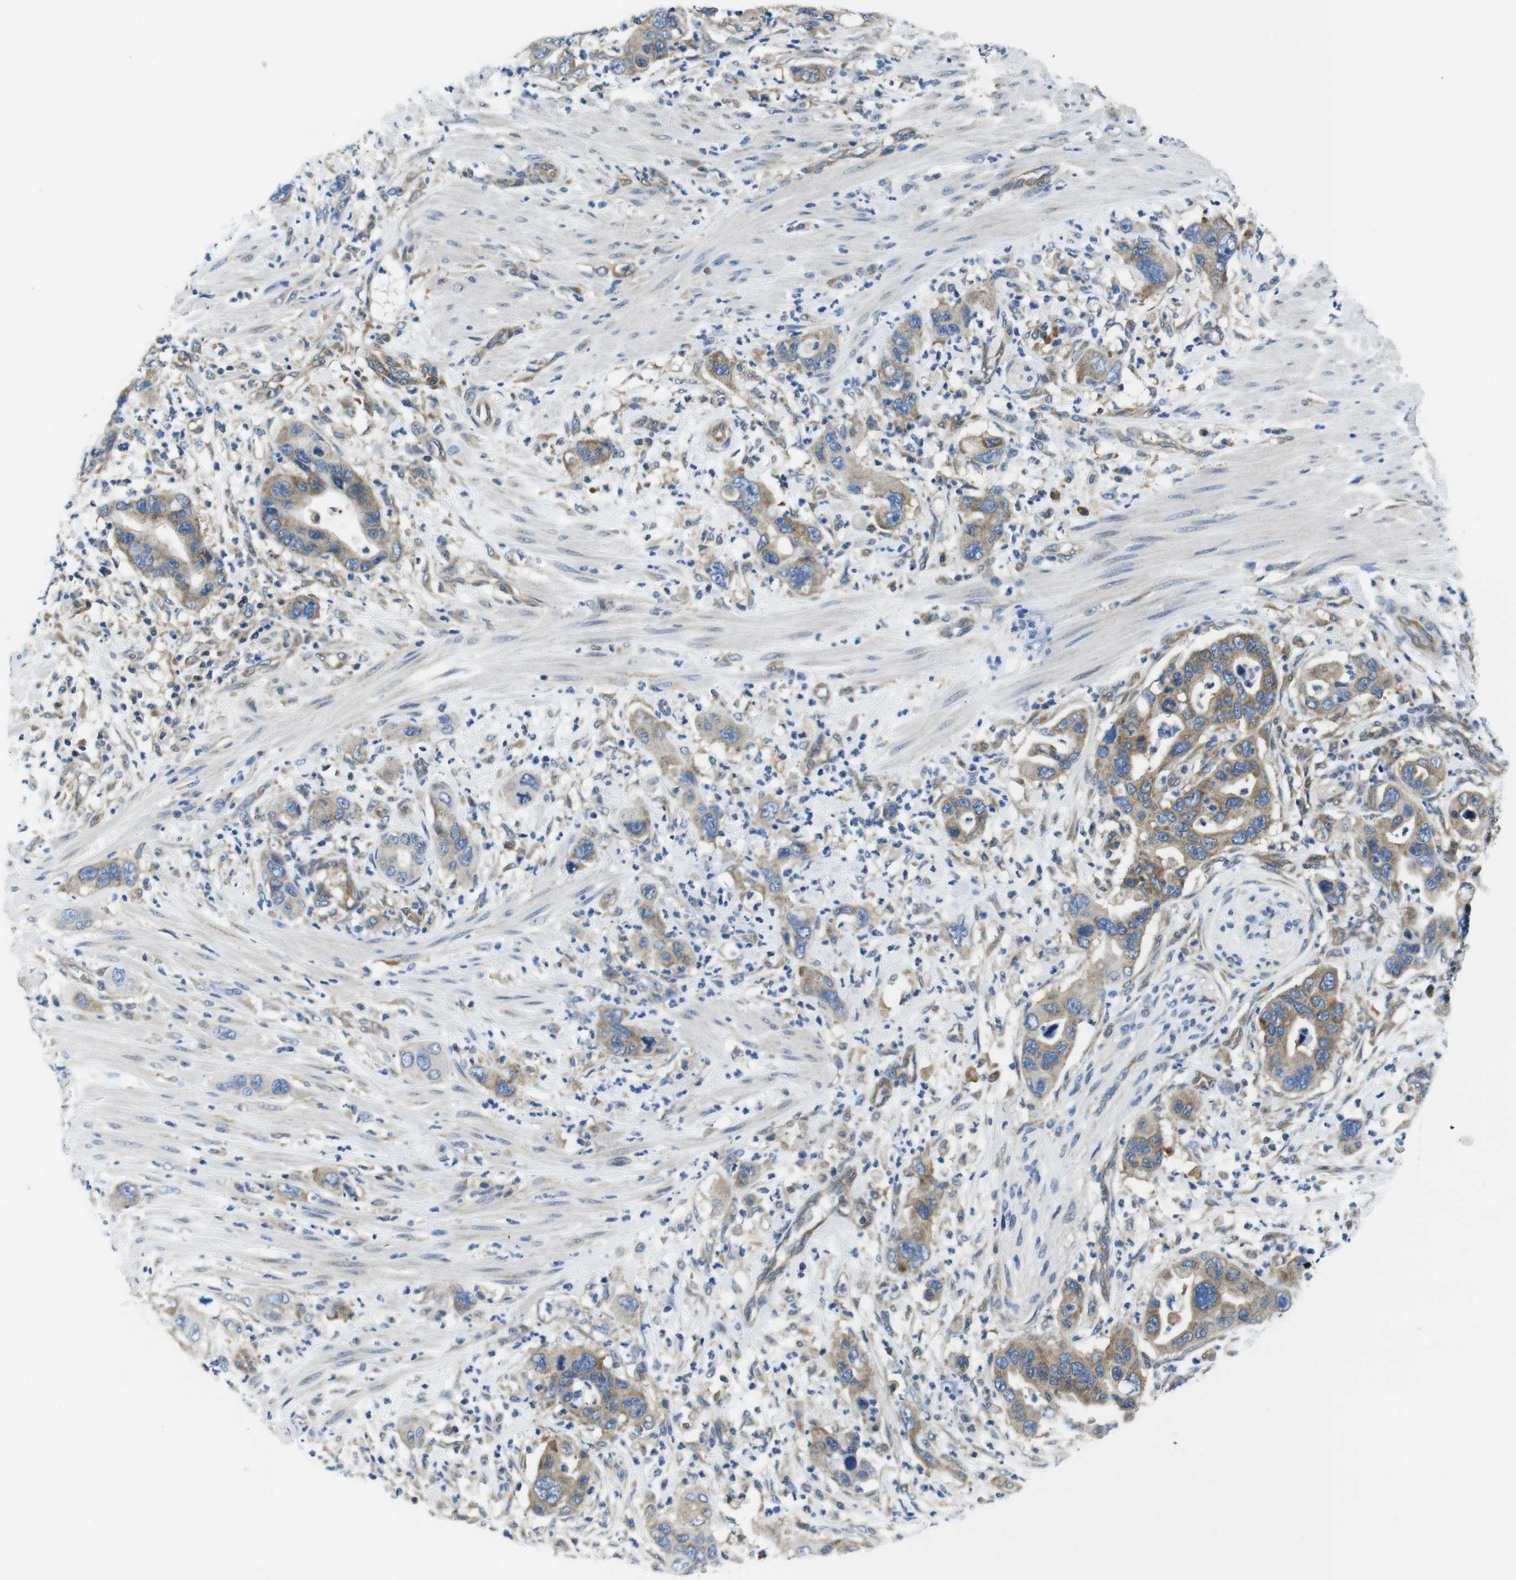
{"staining": {"intensity": "moderate", "quantity": ">75%", "location": "cytoplasmic/membranous"}, "tissue": "pancreatic cancer", "cell_type": "Tumor cells", "image_type": "cancer", "snomed": [{"axis": "morphology", "description": "Adenocarcinoma, NOS"}, {"axis": "topography", "description": "Pancreas"}], "caption": "About >75% of tumor cells in human pancreatic adenocarcinoma reveal moderate cytoplasmic/membranous protein positivity as visualized by brown immunohistochemical staining.", "gene": "EIF2B5", "patient": {"sex": "female", "age": 71}}